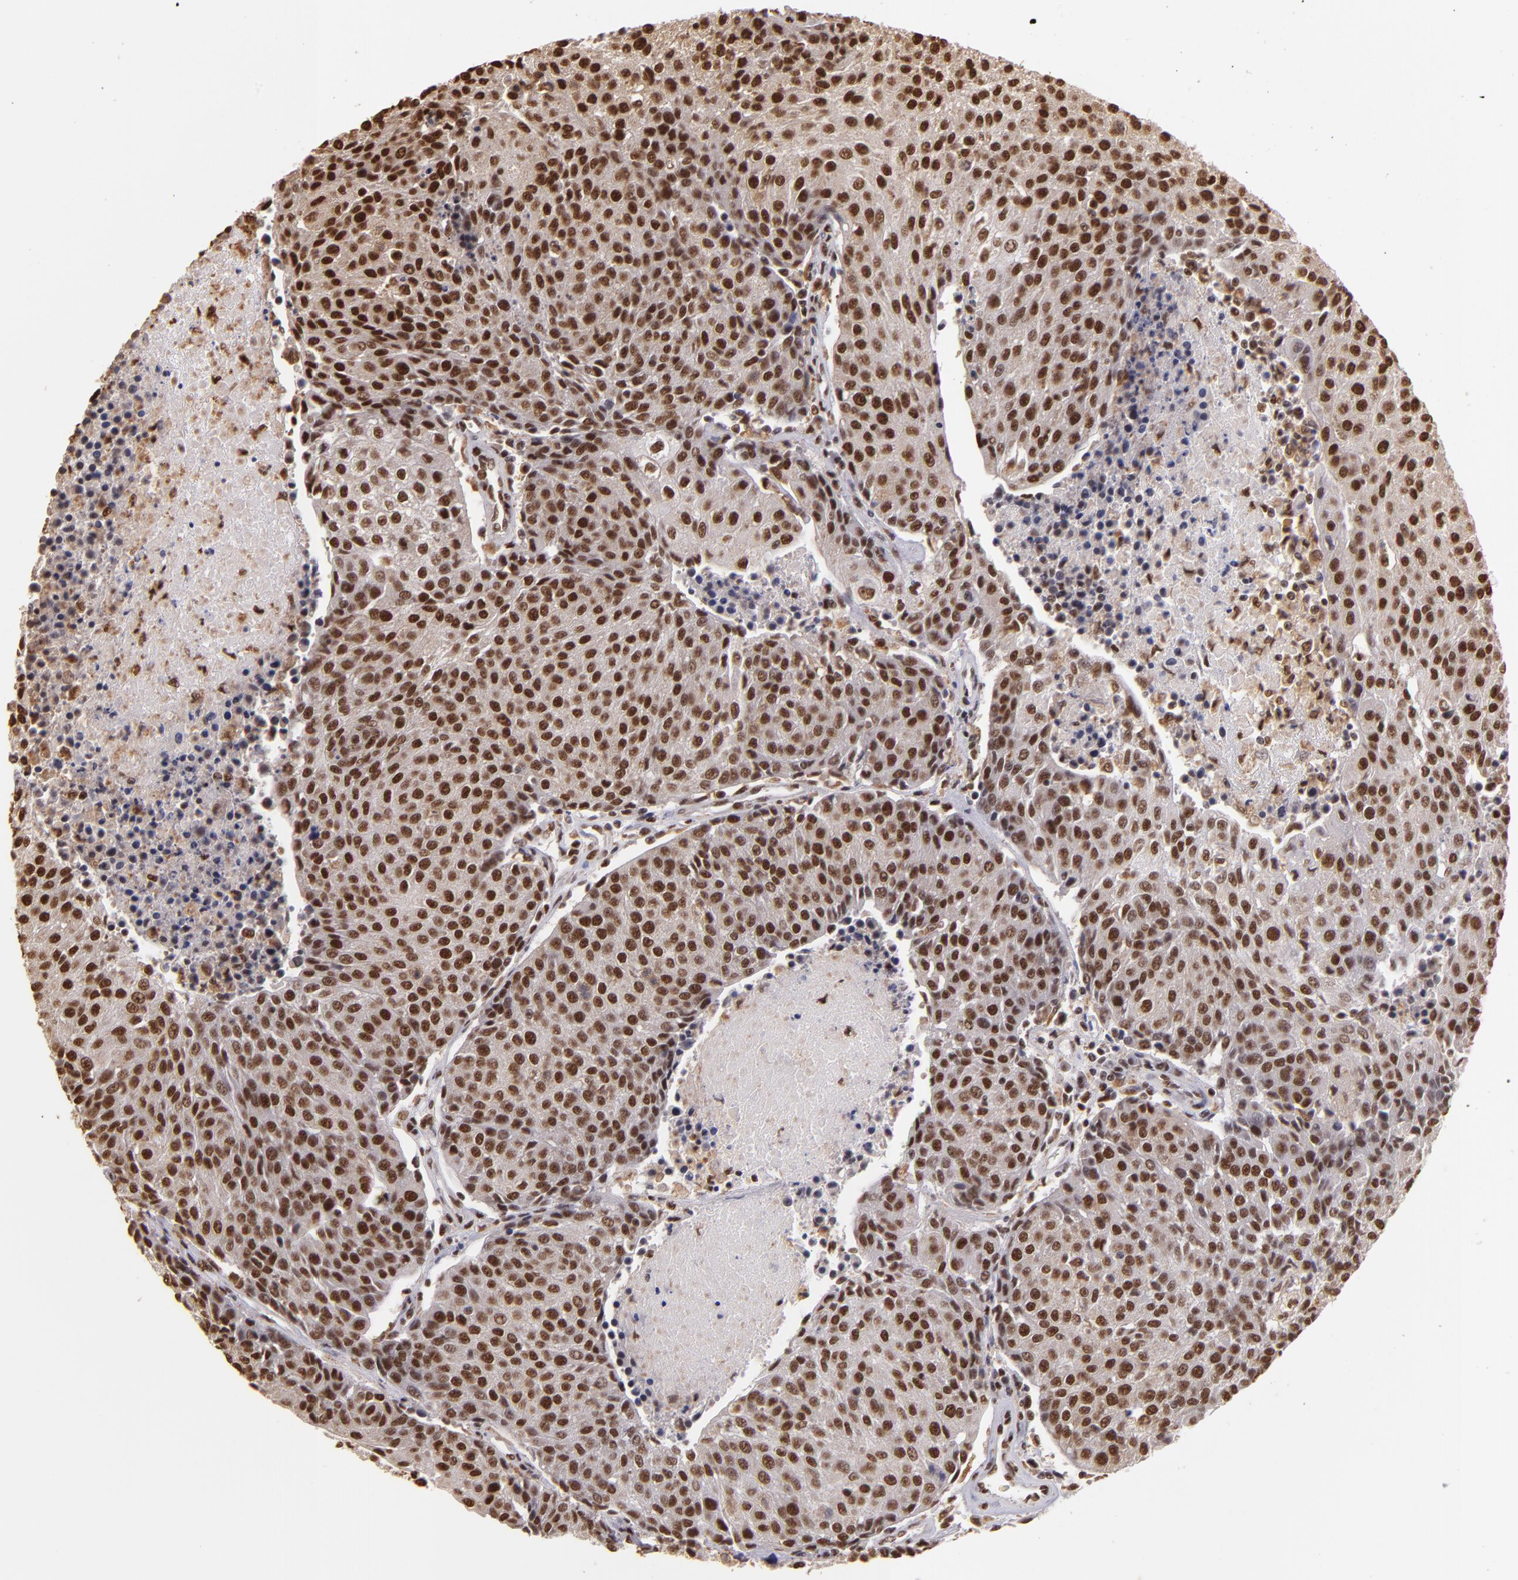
{"staining": {"intensity": "strong", "quantity": ">75%", "location": "cytoplasmic/membranous,nuclear"}, "tissue": "urothelial cancer", "cell_type": "Tumor cells", "image_type": "cancer", "snomed": [{"axis": "morphology", "description": "Urothelial carcinoma, High grade"}, {"axis": "topography", "description": "Urinary bladder"}], "caption": "This is a micrograph of immunohistochemistry staining of urothelial carcinoma (high-grade), which shows strong staining in the cytoplasmic/membranous and nuclear of tumor cells.", "gene": "SP1", "patient": {"sex": "female", "age": 85}}